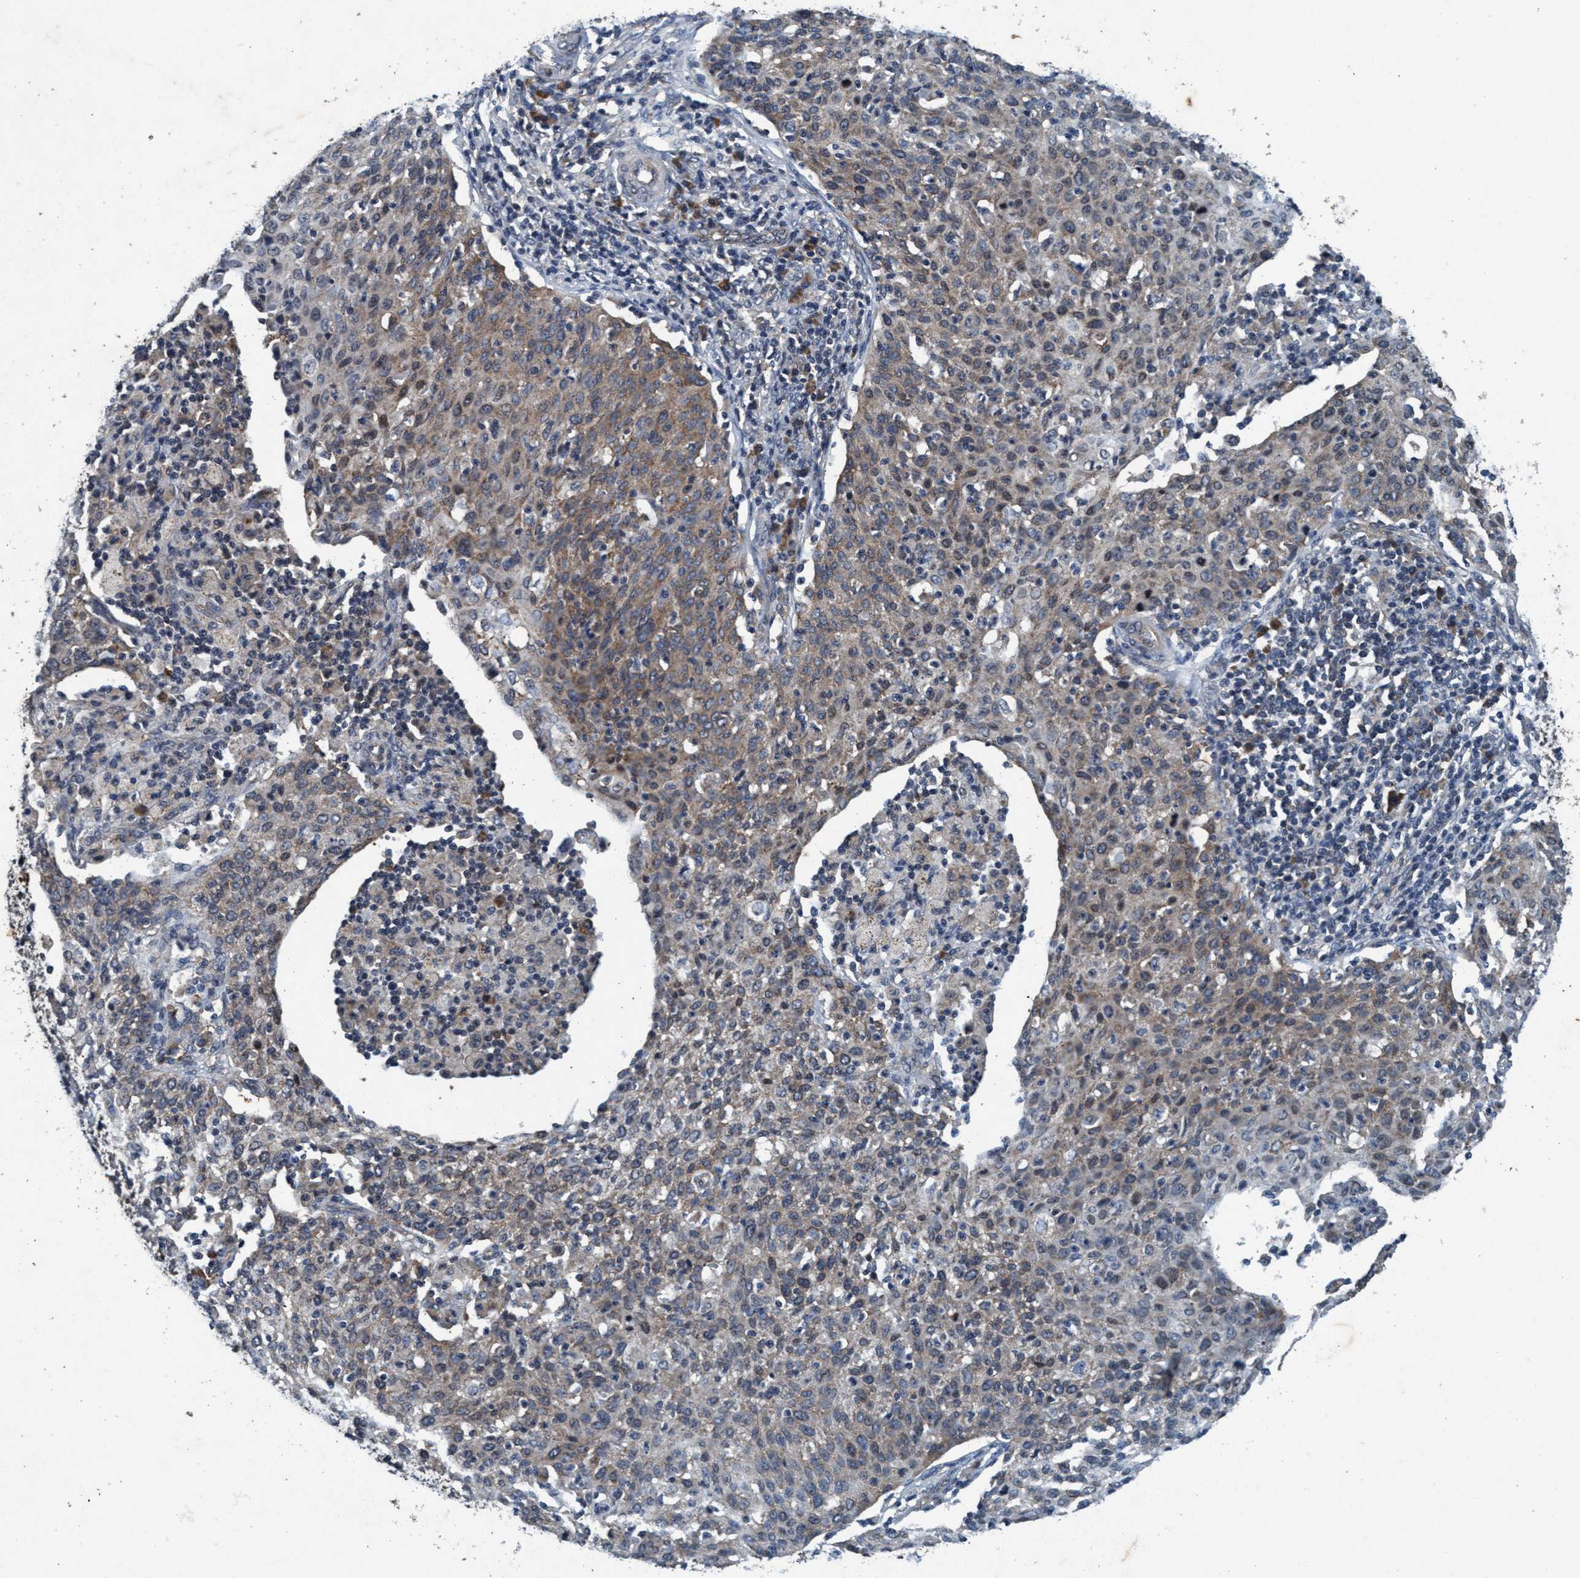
{"staining": {"intensity": "weak", "quantity": "25%-75%", "location": "cytoplasmic/membranous"}, "tissue": "cervical cancer", "cell_type": "Tumor cells", "image_type": "cancer", "snomed": [{"axis": "morphology", "description": "Squamous cell carcinoma, NOS"}, {"axis": "topography", "description": "Cervix"}], "caption": "Protein analysis of squamous cell carcinoma (cervical) tissue exhibits weak cytoplasmic/membranous expression in approximately 25%-75% of tumor cells.", "gene": "AKT1S1", "patient": {"sex": "female", "age": 38}}